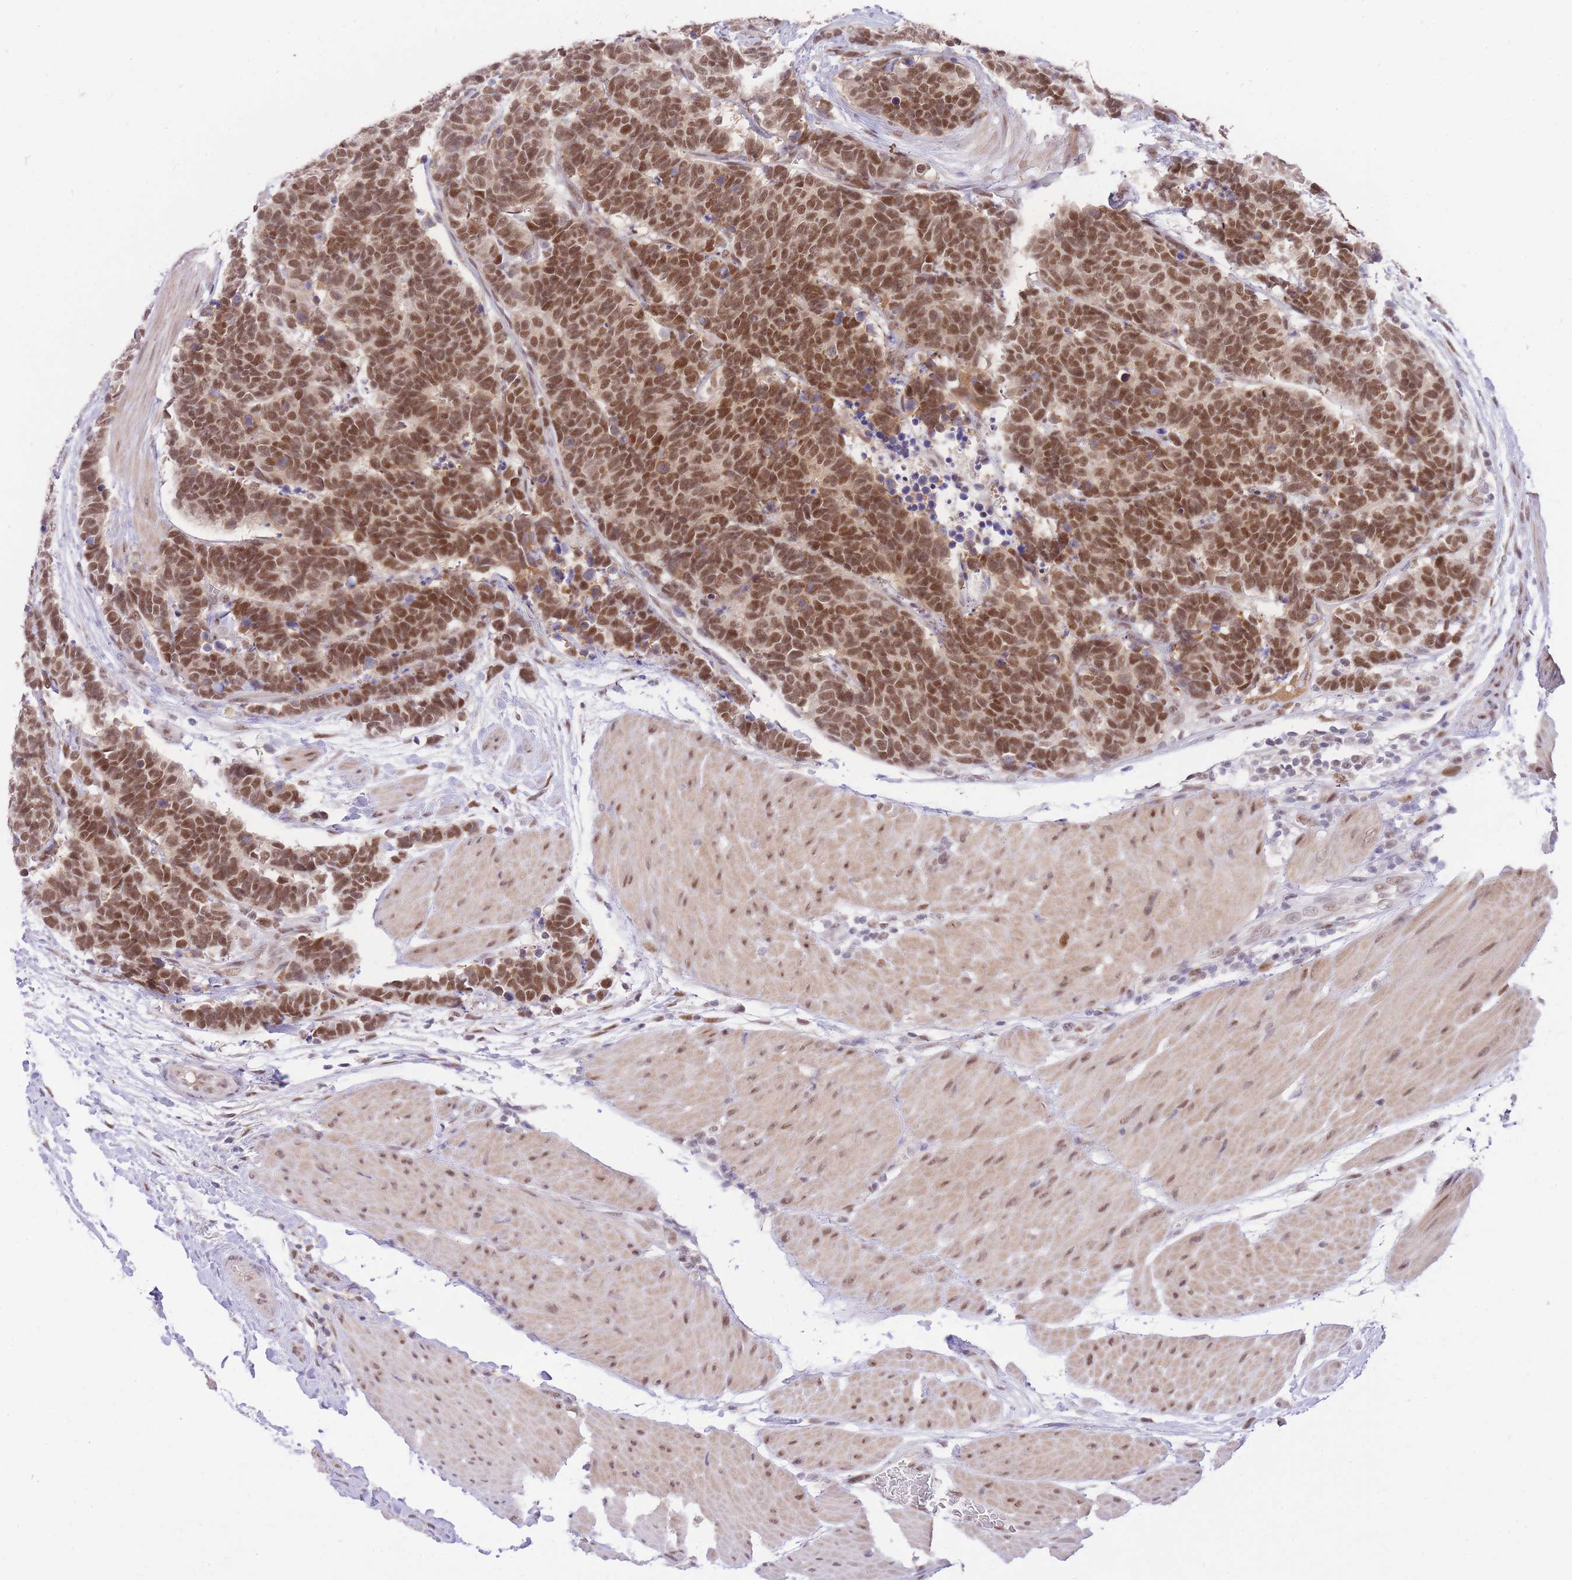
{"staining": {"intensity": "moderate", "quantity": ">75%", "location": "nuclear"}, "tissue": "carcinoid", "cell_type": "Tumor cells", "image_type": "cancer", "snomed": [{"axis": "morphology", "description": "Carcinoma, NOS"}, {"axis": "morphology", "description": "Carcinoid, malignant, NOS"}, {"axis": "topography", "description": "Urinary bladder"}], "caption": "High-magnification brightfield microscopy of carcinoid stained with DAB (brown) and counterstained with hematoxylin (blue). tumor cells exhibit moderate nuclear staining is seen in approximately>75% of cells.", "gene": "UBXN7", "patient": {"sex": "male", "age": 57}}